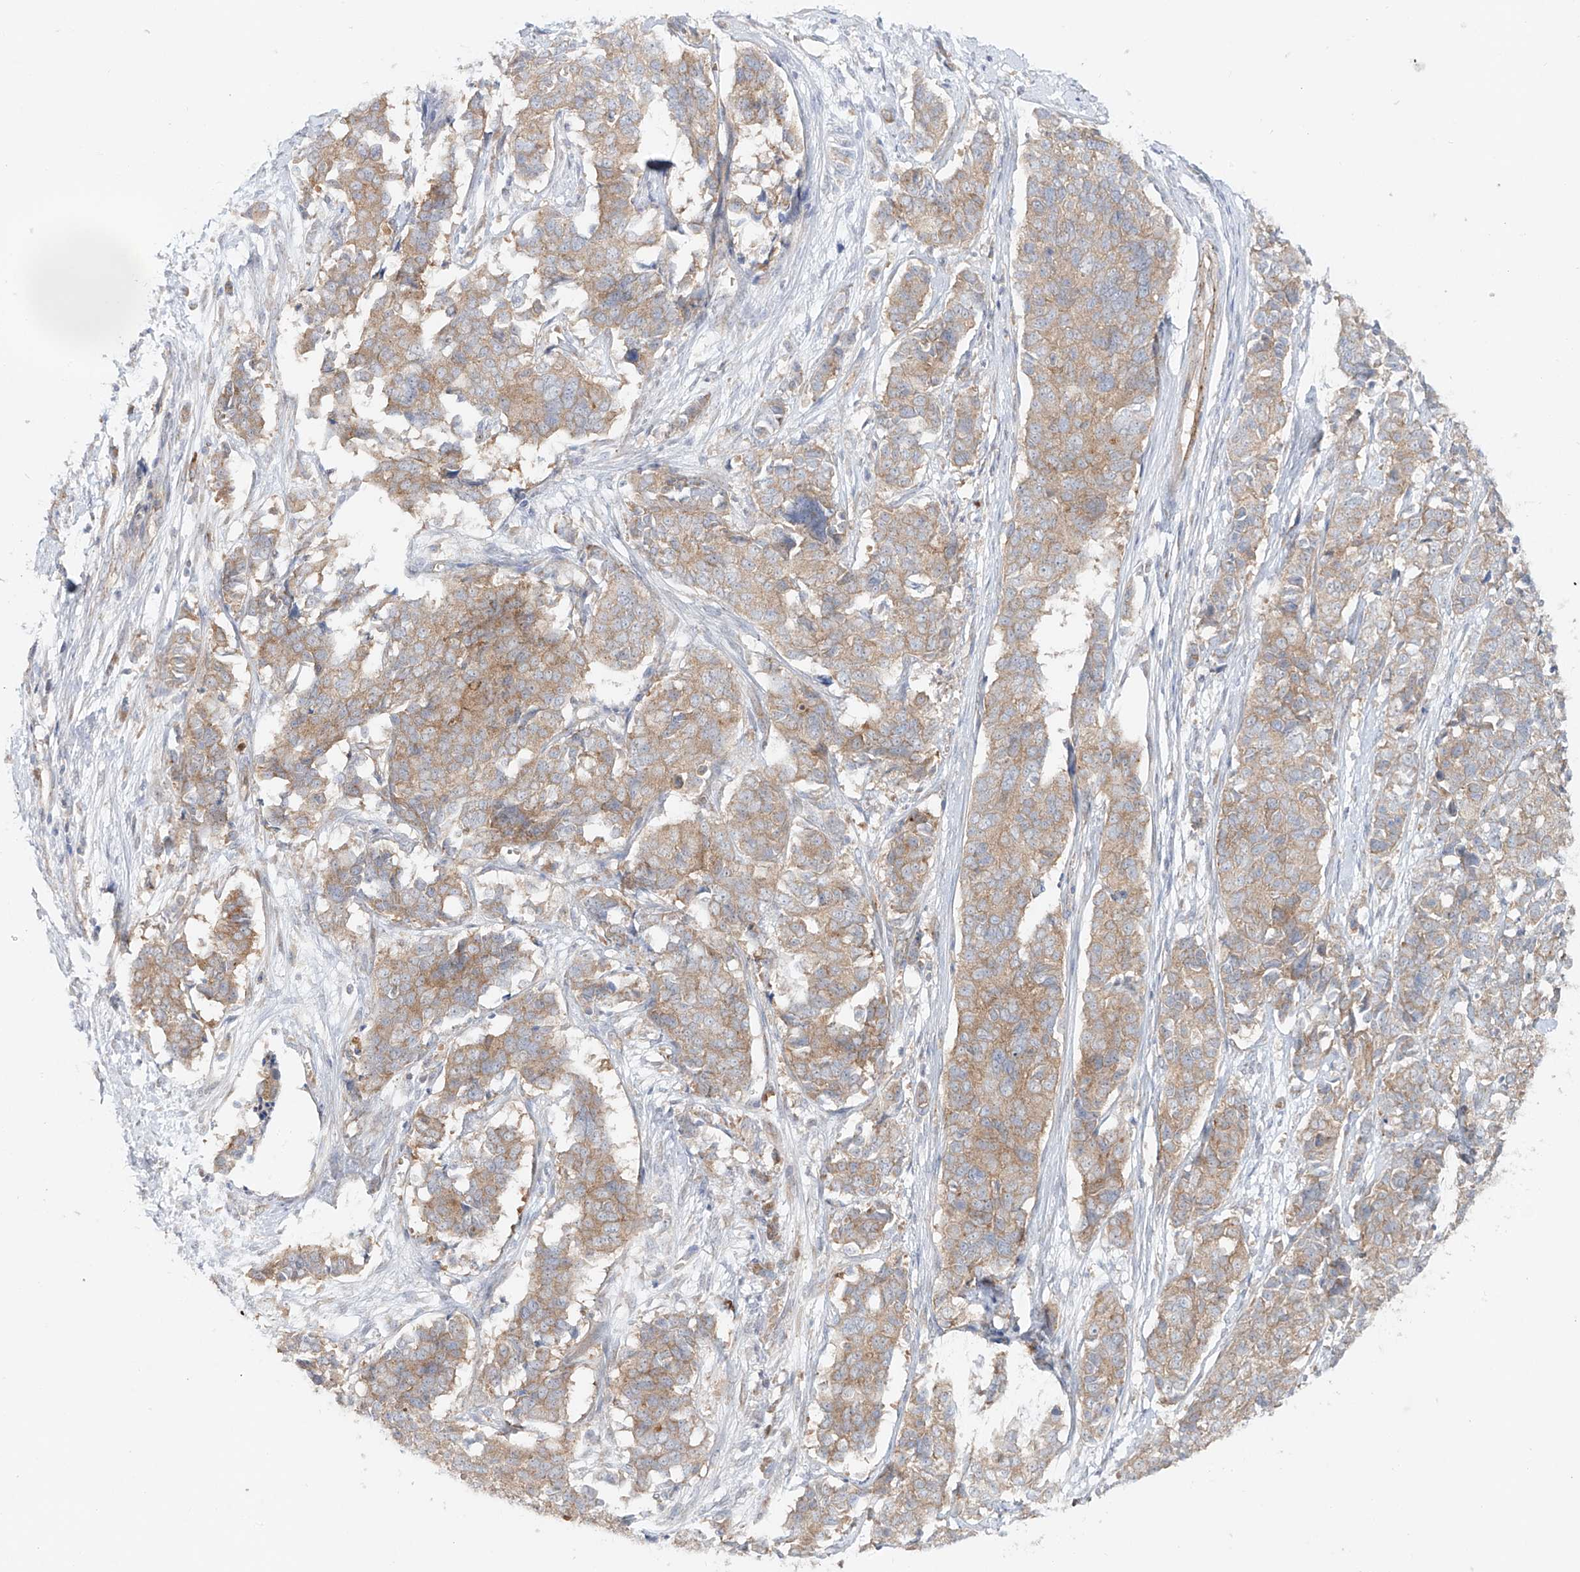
{"staining": {"intensity": "moderate", "quantity": ">75%", "location": "cytoplasmic/membranous"}, "tissue": "cervical cancer", "cell_type": "Tumor cells", "image_type": "cancer", "snomed": [{"axis": "morphology", "description": "Normal tissue, NOS"}, {"axis": "morphology", "description": "Squamous cell carcinoma, NOS"}, {"axis": "topography", "description": "Cervix"}], "caption": "Cervical squamous cell carcinoma stained for a protein (brown) shows moderate cytoplasmic/membranous positive expression in approximately >75% of tumor cells.", "gene": "TJAP1", "patient": {"sex": "female", "age": 35}}